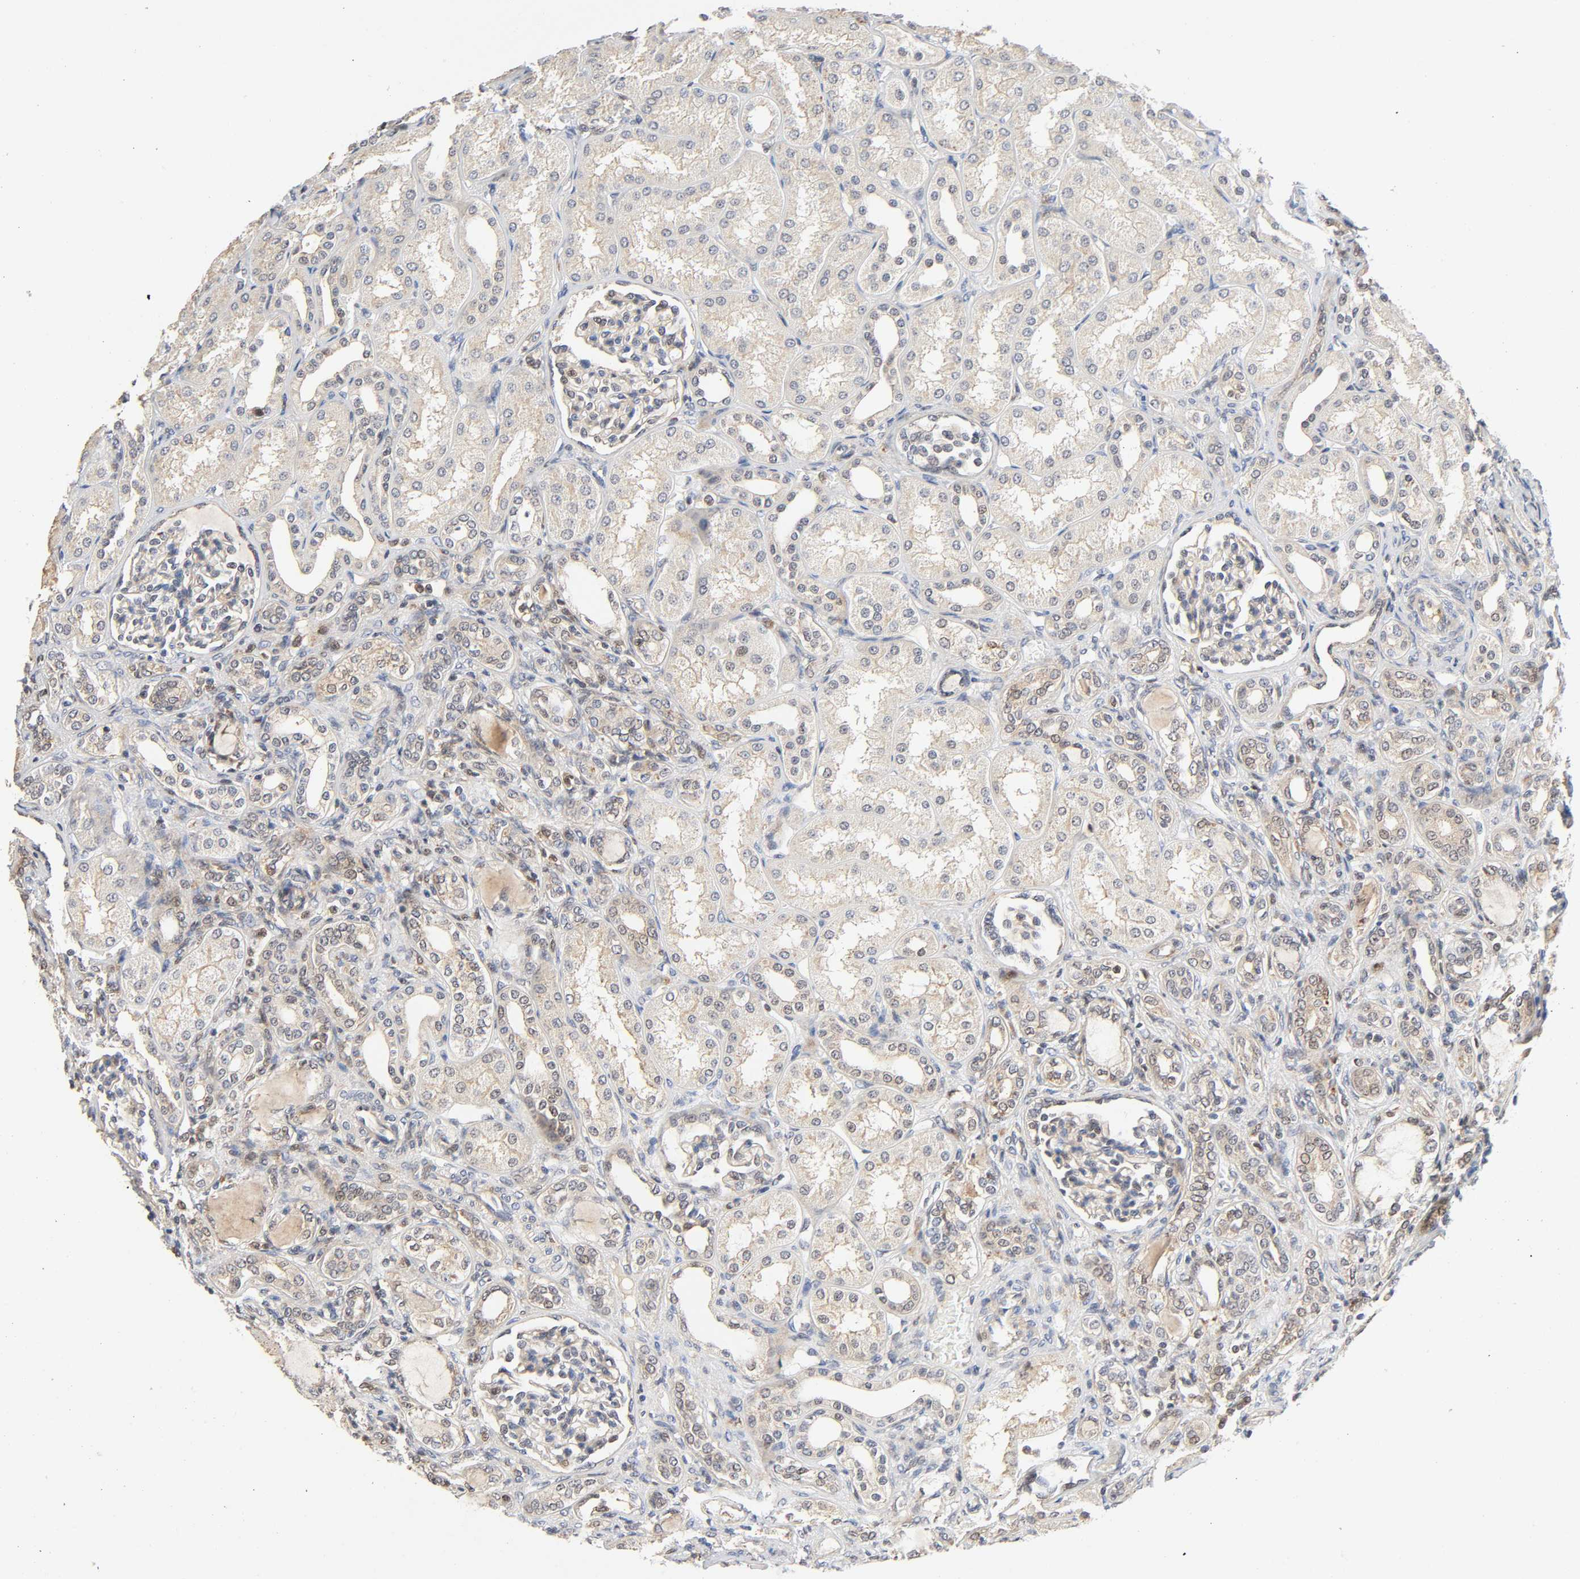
{"staining": {"intensity": "weak", "quantity": ">75%", "location": "cytoplasmic/membranous"}, "tissue": "kidney", "cell_type": "Cells in glomeruli", "image_type": "normal", "snomed": [{"axis": "morphology", "description": "Normal tissue, NOS"}, {"axis": "topography", "description": "Kidney"}], "caption": "Protein staining of benign kidney reveals weak cytoplasmic/membranous expression in about >75% of cells in glomeruli. Immunohistochemistry (ihc) stains the protein of interest in brown and the nuclei are stained blue.", "gene": "CASP9", "patient": {"sex": "male", "age": 7}}